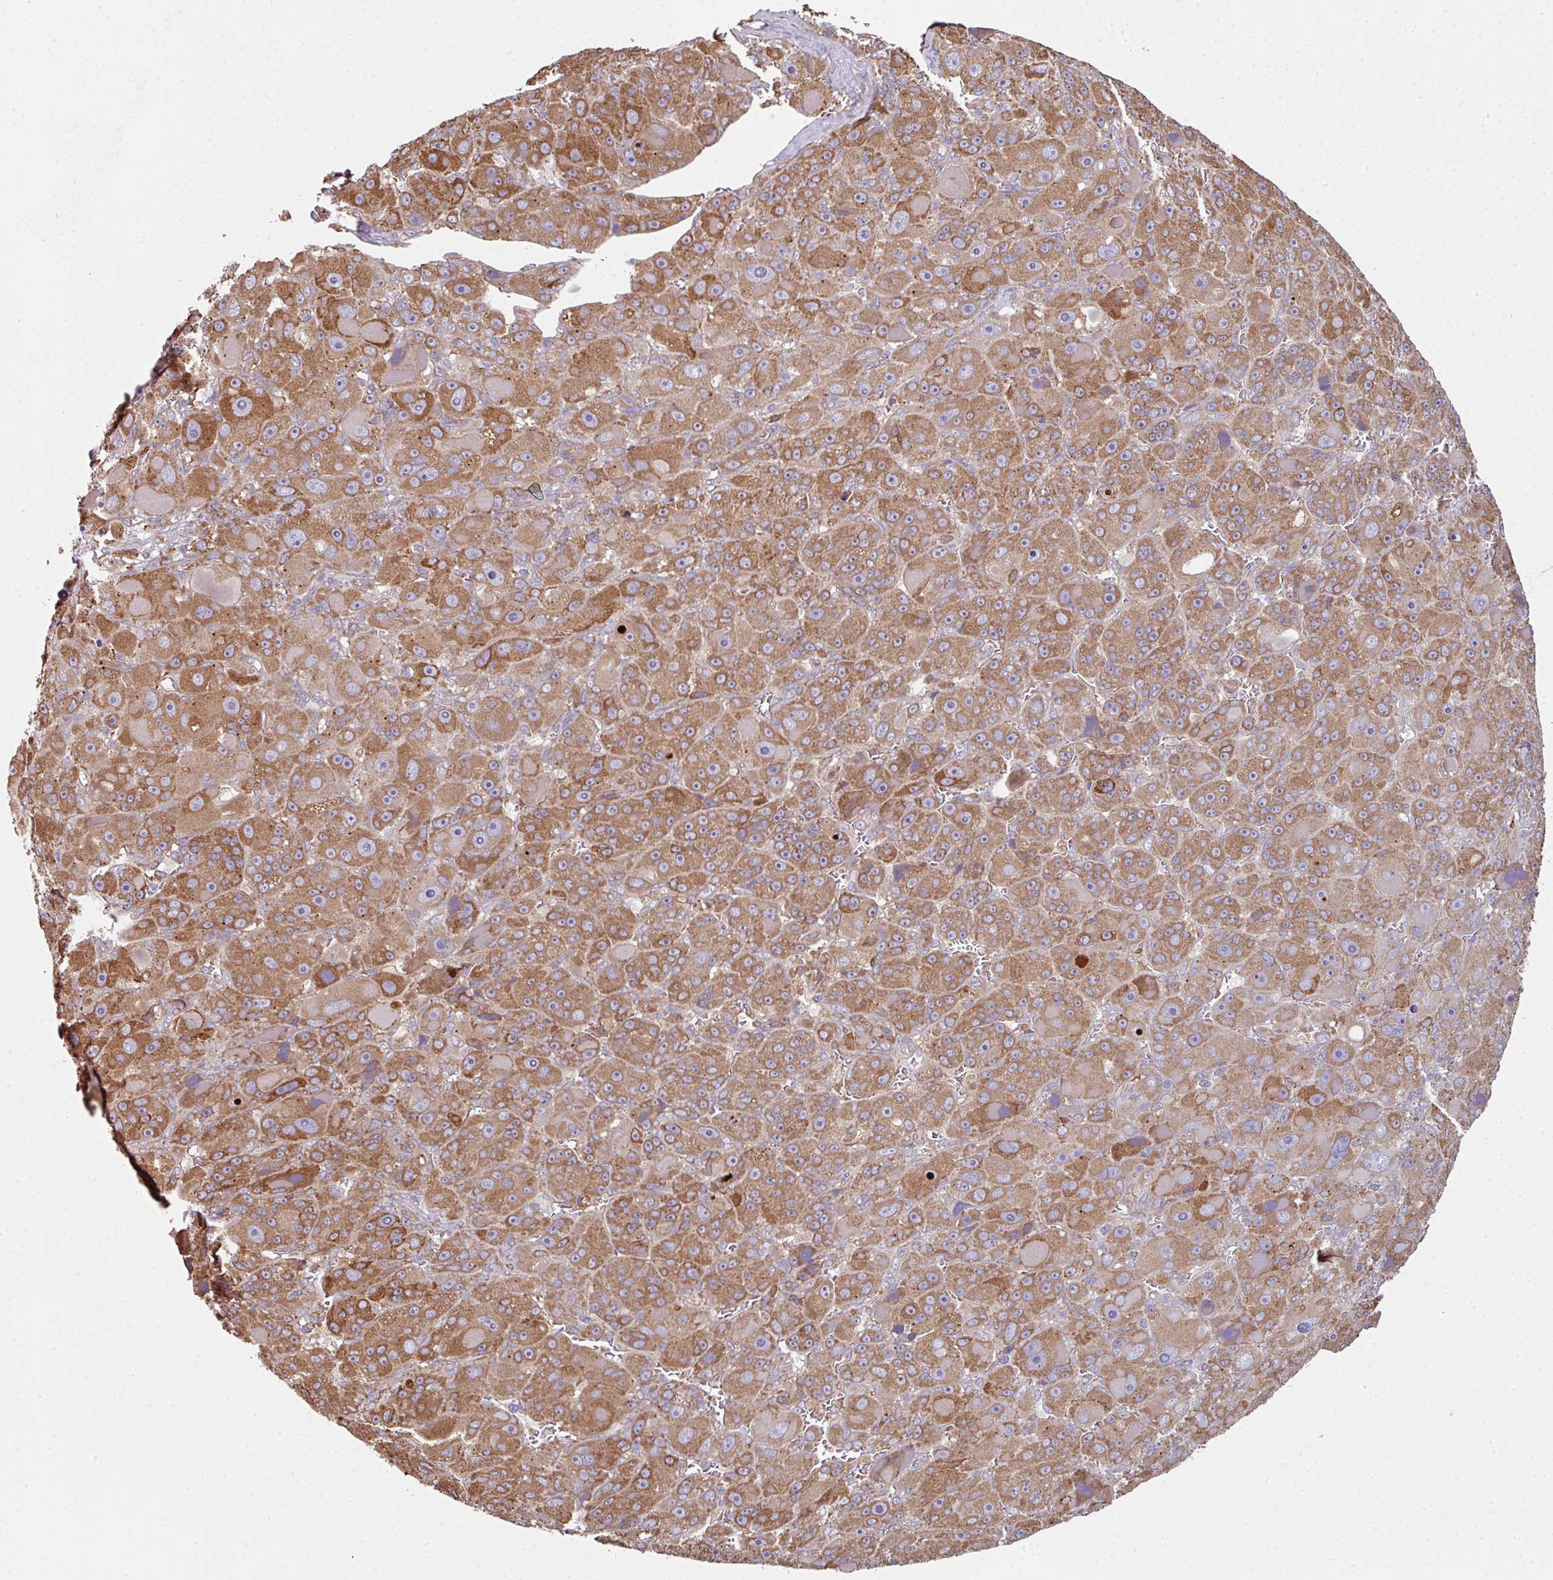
{"staining": {"intensity": "moderate", "quantity": ">75%", "location": "cytoplasmic/membranous"}, "tissue": "liver cancer", "cell_type": "Tumor cells", "image_type": "cancer", "snomed": [{"axis": "morphology", "description": "Carcinoma, Hepatocellular, NOS"}, {"axis": "topography", "description": "Liver"}], "caption": "Liver cancer (hepatocellular carcinoma) stained for a protein (brown) displays moderate cytoplasmic/membranous positive staining in about >75% of tumor cells.", "gene": "FAT4", "patient": {"sex": "male", "age": 76}}